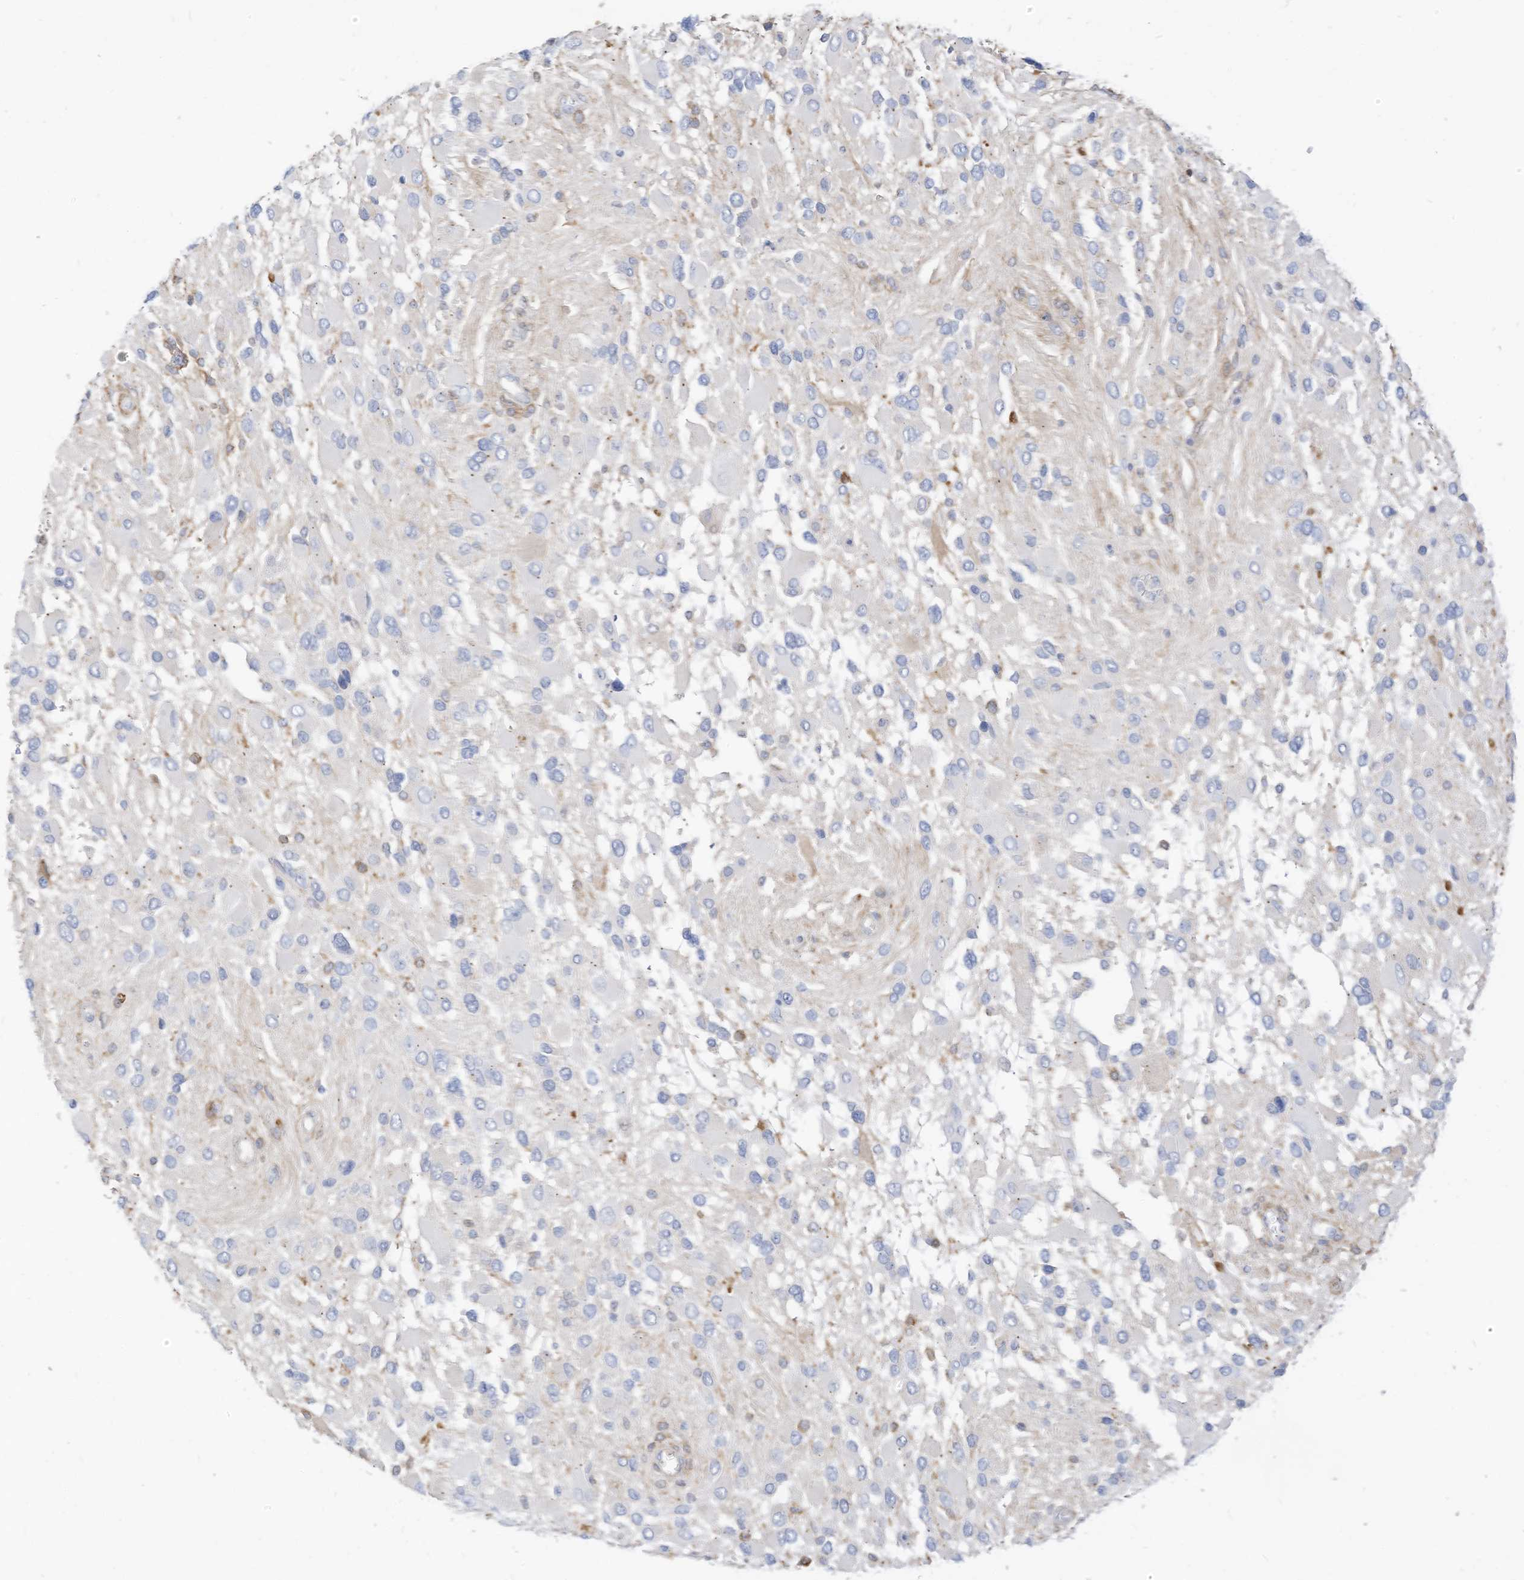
{"staining": {"intensity": "negative", "quantity": "none", "location": "none"}, "tissue": "glioma", "cell_type": "Tumor cells", "image_type": "cancer", "snomed": [{"axis": "morphology", "description": "Glioma, malignant, High grade"}, {"axis": "topography", "description": "Brain"}], "caption": "Image shows no protein expression in tumor cells of malignant high-grade glioma tissue.", "gene": "ATP13A1", "patient": {"sex": "male", "age": 53}}